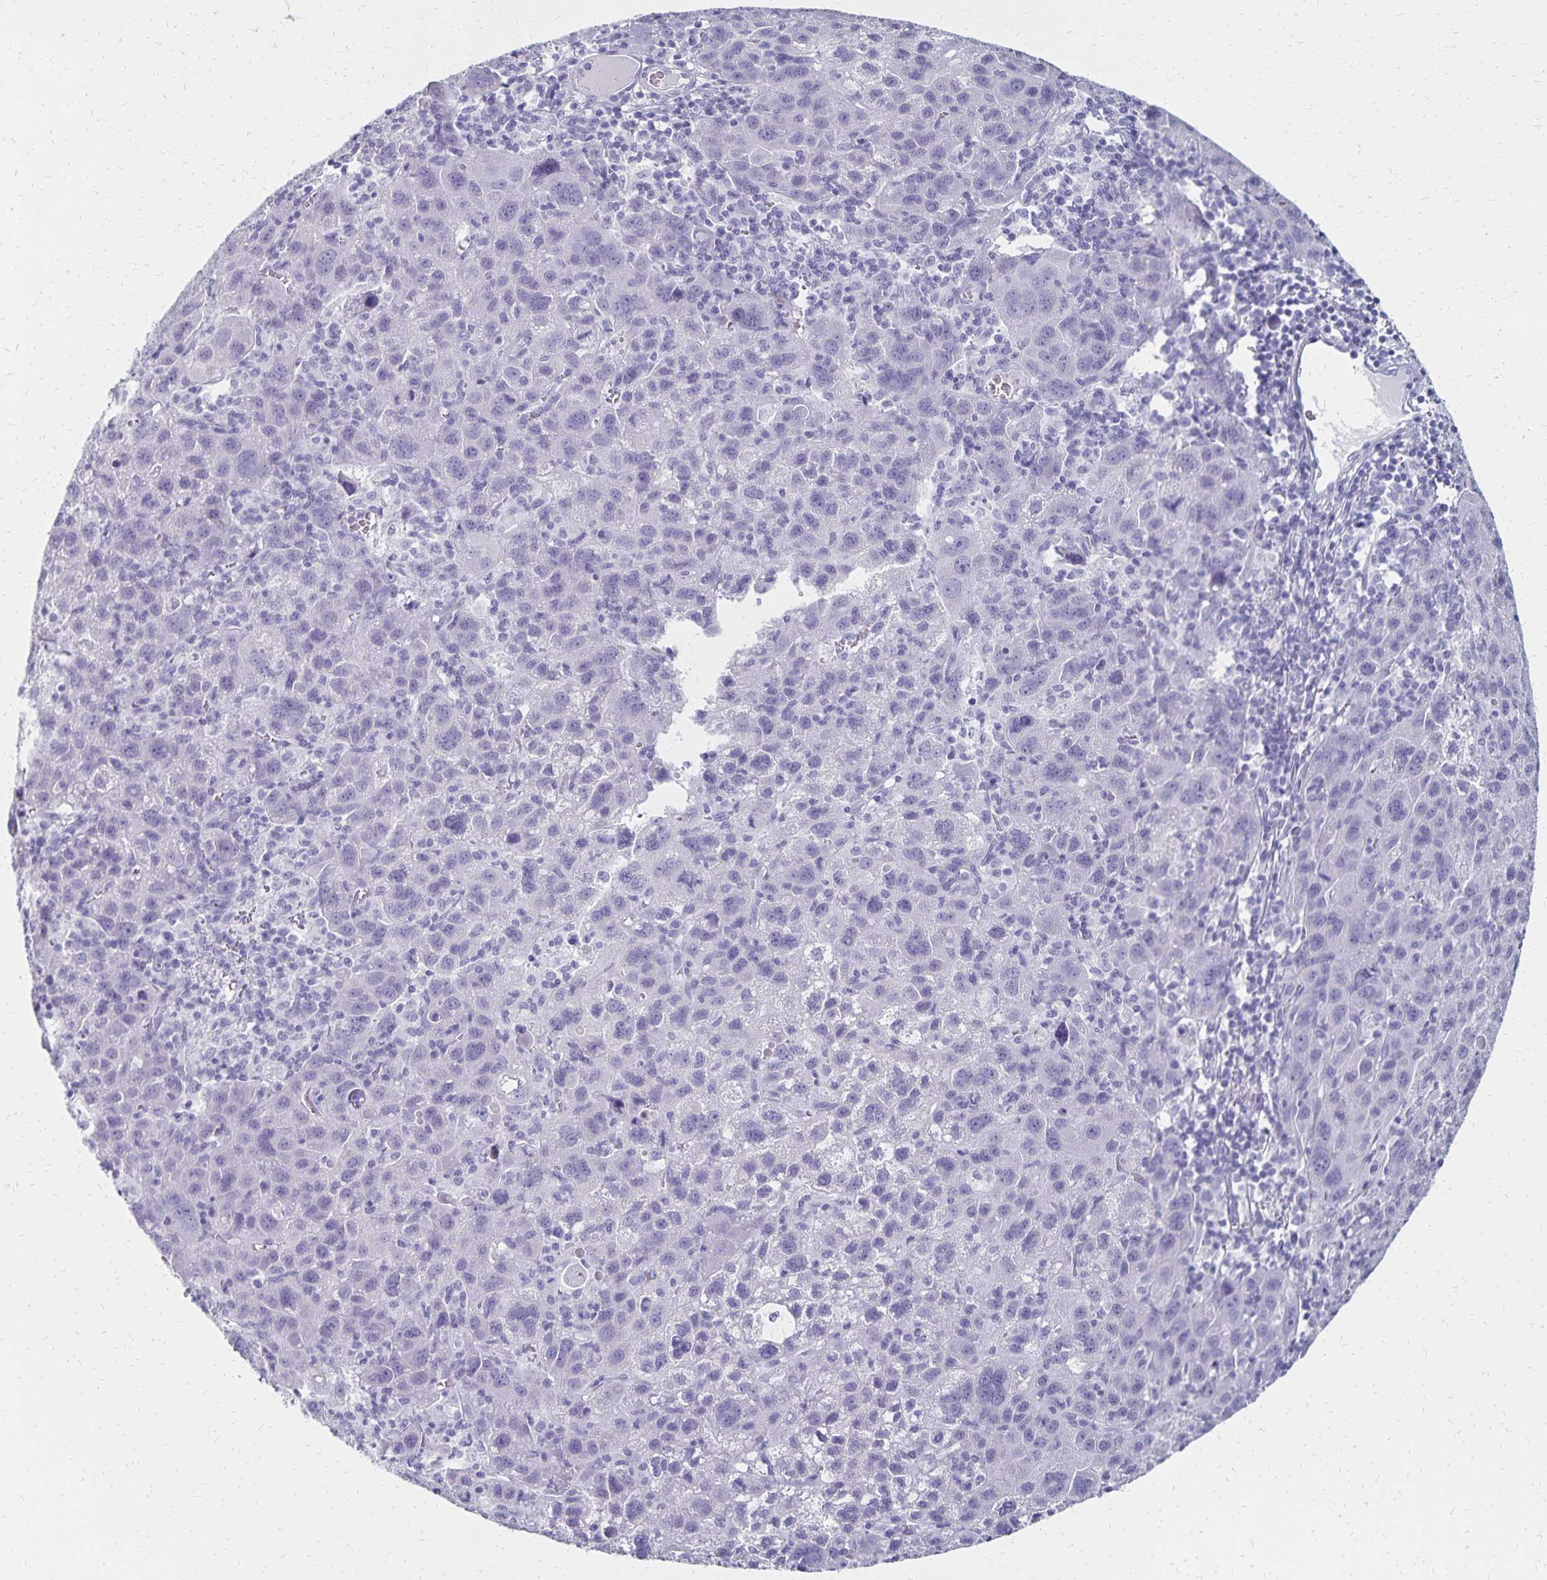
{"staining": {"intensity": "negative", "quantity": "none", "location": "none"}, "tissue": "liver cancer", "cell_type": "Tumor cells", "image_type": "cancer", "snomed": [{"axis": "morphology", "description": "Carcinoma, Hepatocellular, NOS"}, {"axis": "topography", "description": "Liver"}], "caption": "Photomicrograph shows no significant protein positivity in tumor cells of liver cancer (hepatocellular carcinoma).", "gene": "GIP", "patient": {"sex": "female", "age": 77}}